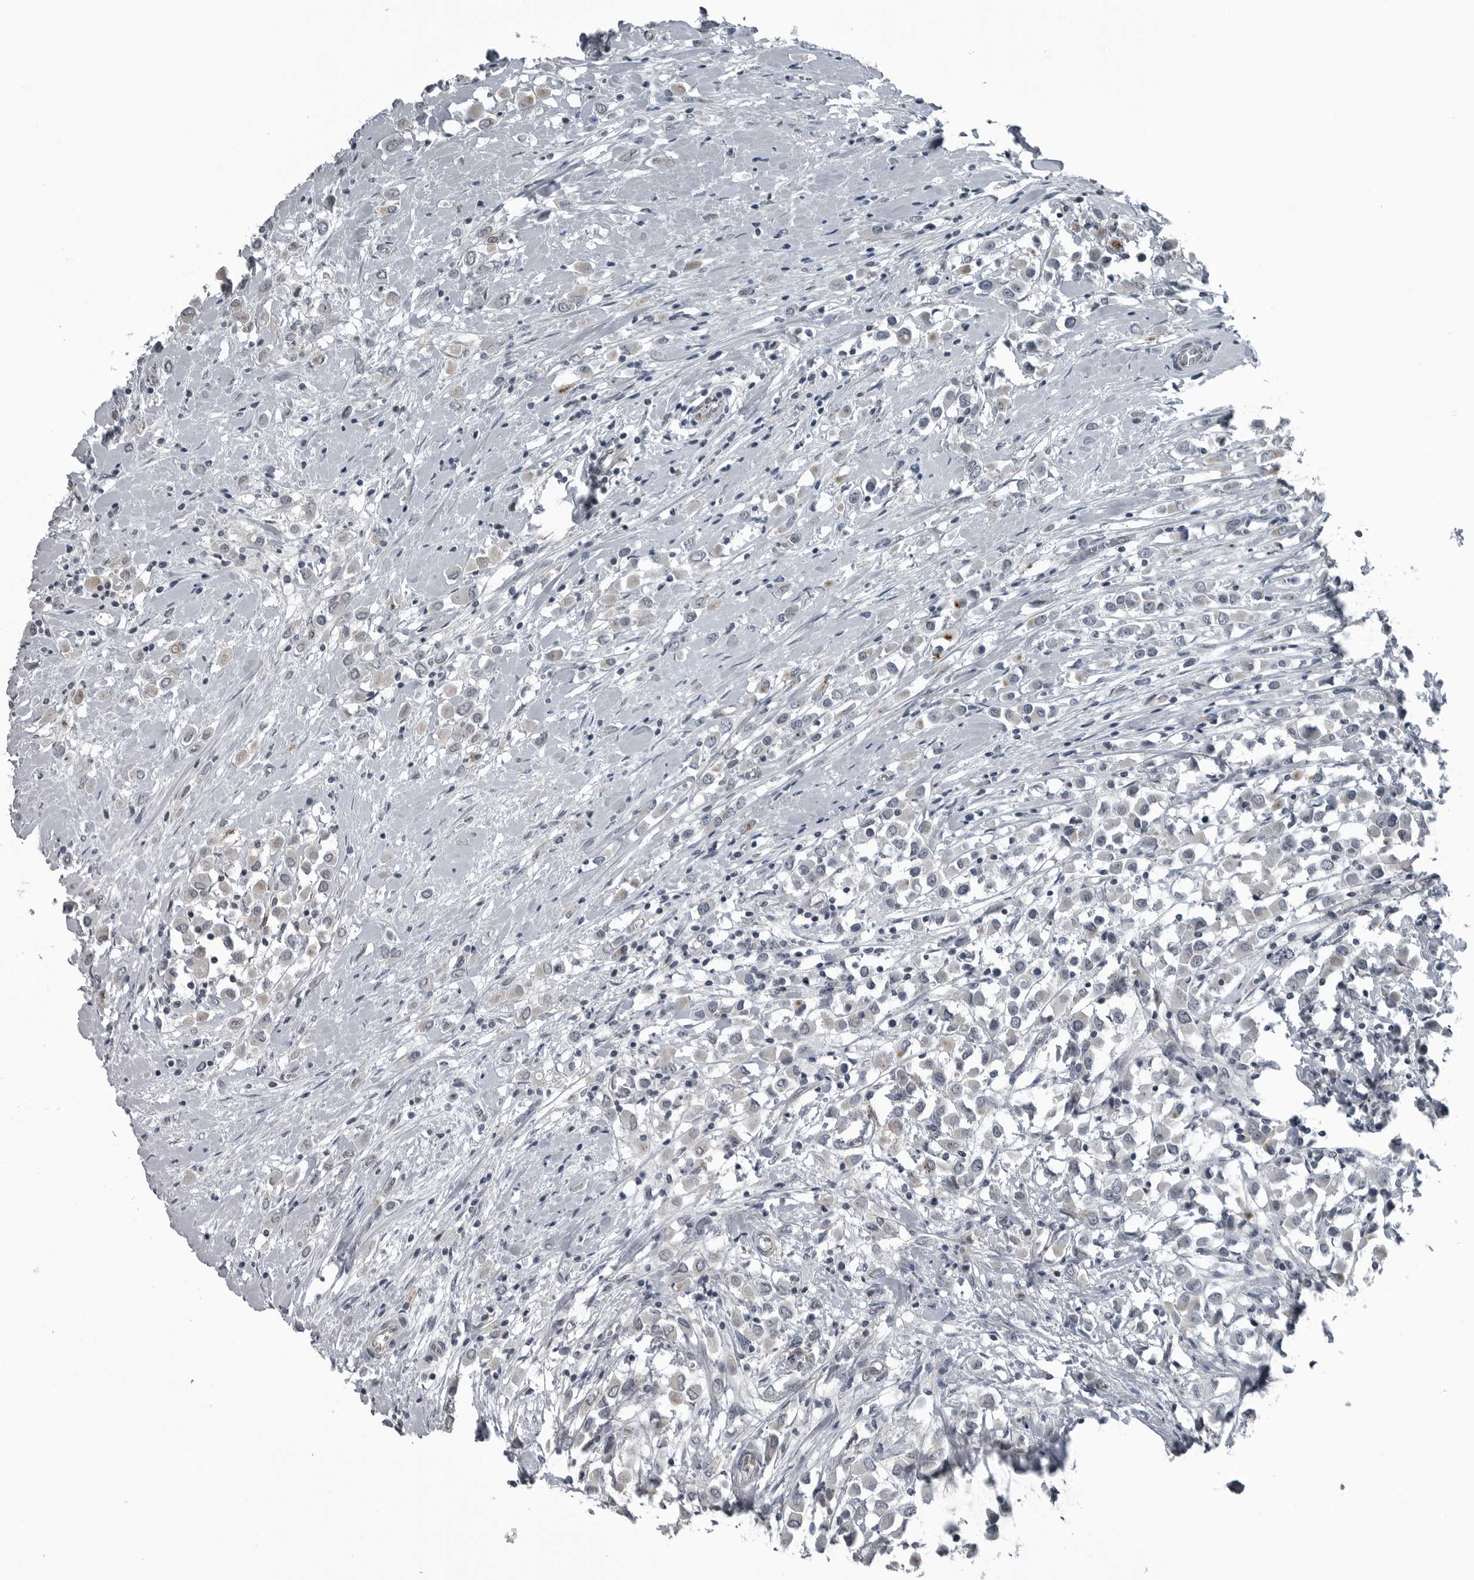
{"staining": {"intensity": "negative", "quantity": "none", "location": "none"}, "tissue": "breast cancer", "cell_type": "Tumor cells", "image_type": "cancer", "snomed": [{"axis": "morphology", "description": "Duct carcinoma"}, {"axis": "topography", "description": "Breast"}], "caption": "A histopathology image of breast intraductal carcinoma stained for a protein exhibits no brown staining in tumor cells.", "gene": "GAK", "patient": {"sex": "female", "age": 61}}